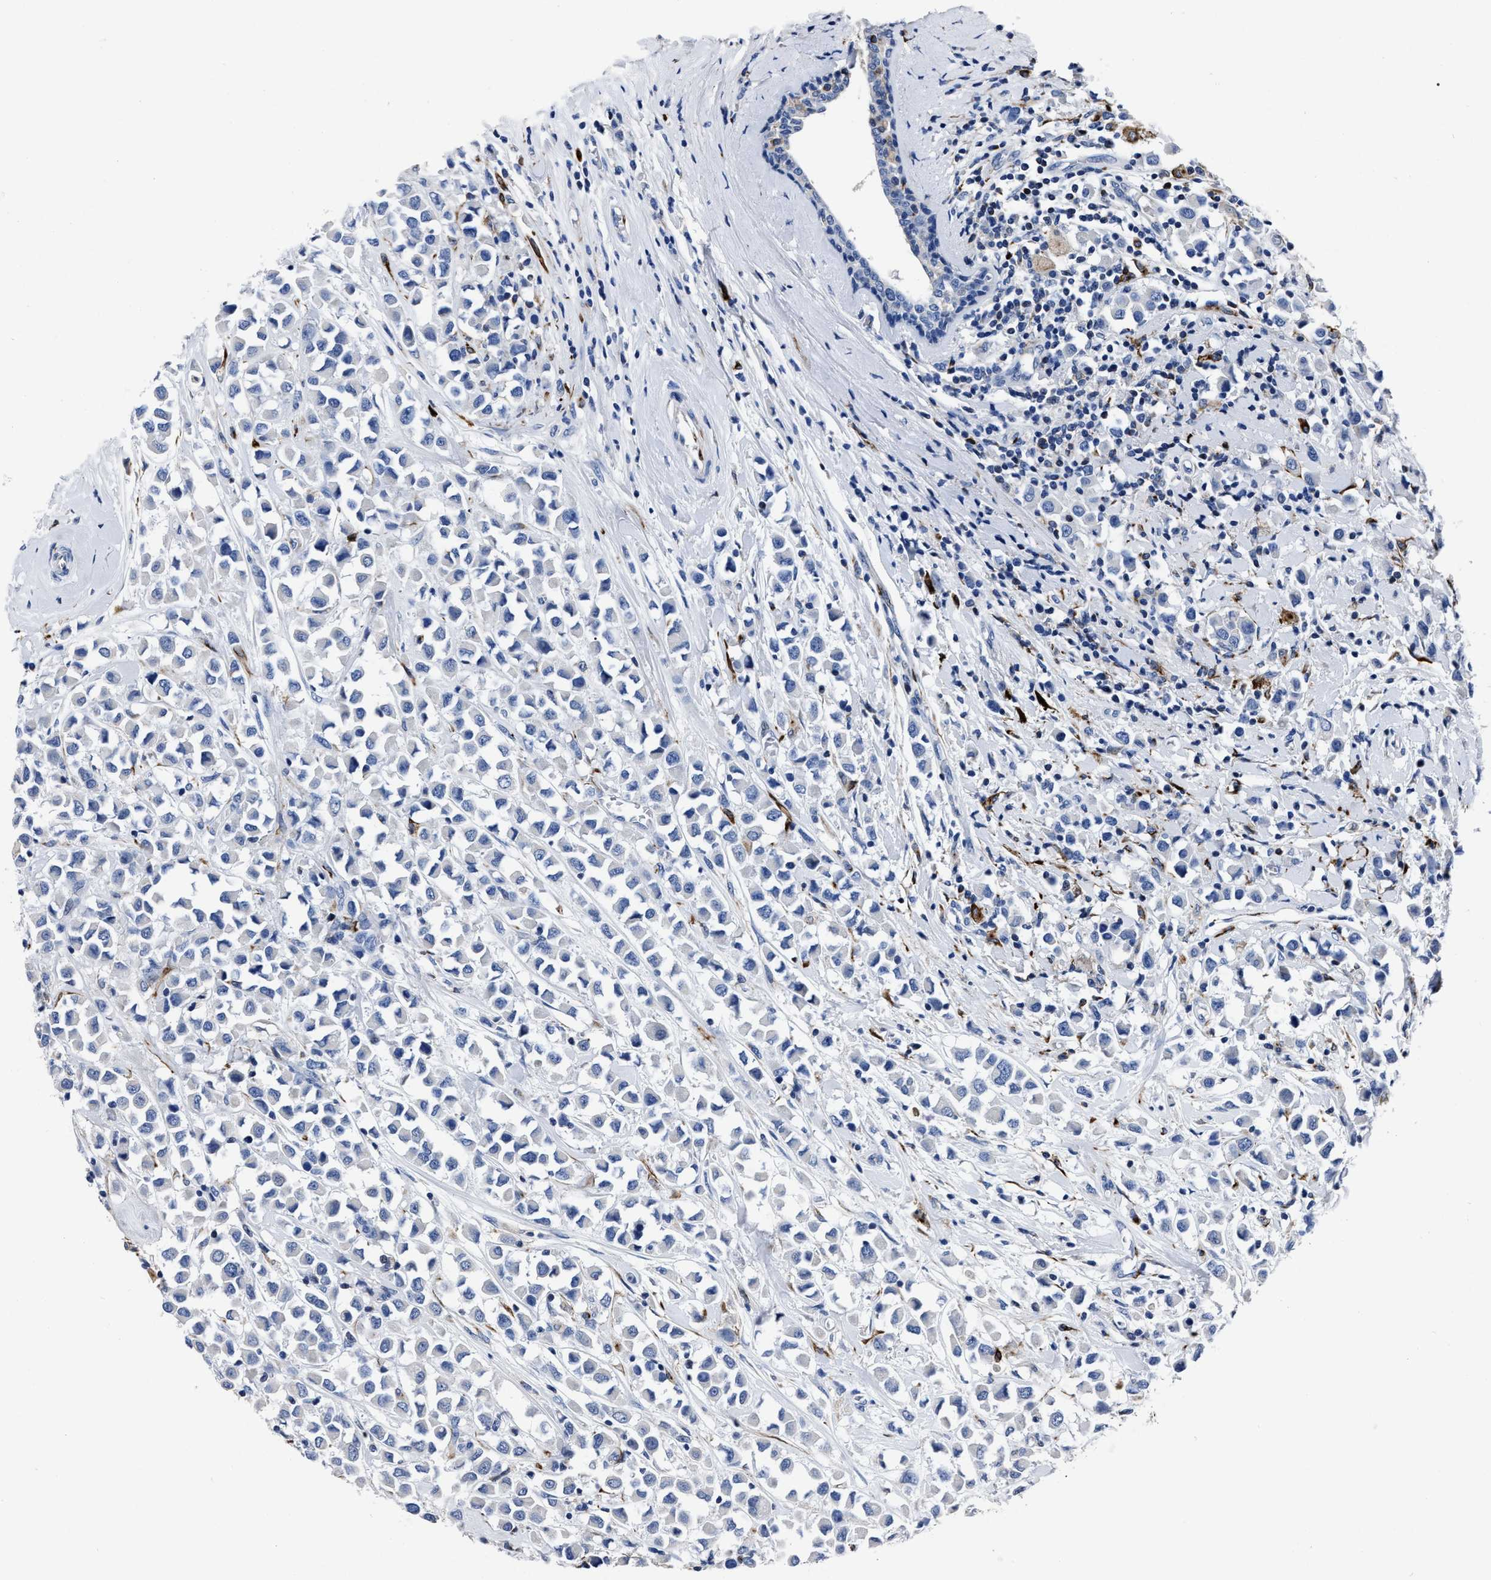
{"staining": {"intensity": "negative", "quantity": "none", "location": "none"}, "tissue": "breast cancer", "cell_type": "Tumor cells", "image_type": "cancer", "snomed": [{"axis": "morphology", "description": "Duct carcinoma"}, {"axis": "topography", "description": "Breast"}], "caption": "A photomicrograph of human breast cancer is negative for staining in tumor cells. (Brightfield microscopy of DAB IHC at high magnification).", "gene": "OR10G3", "patient": {"sex": "female", "age": 61}}